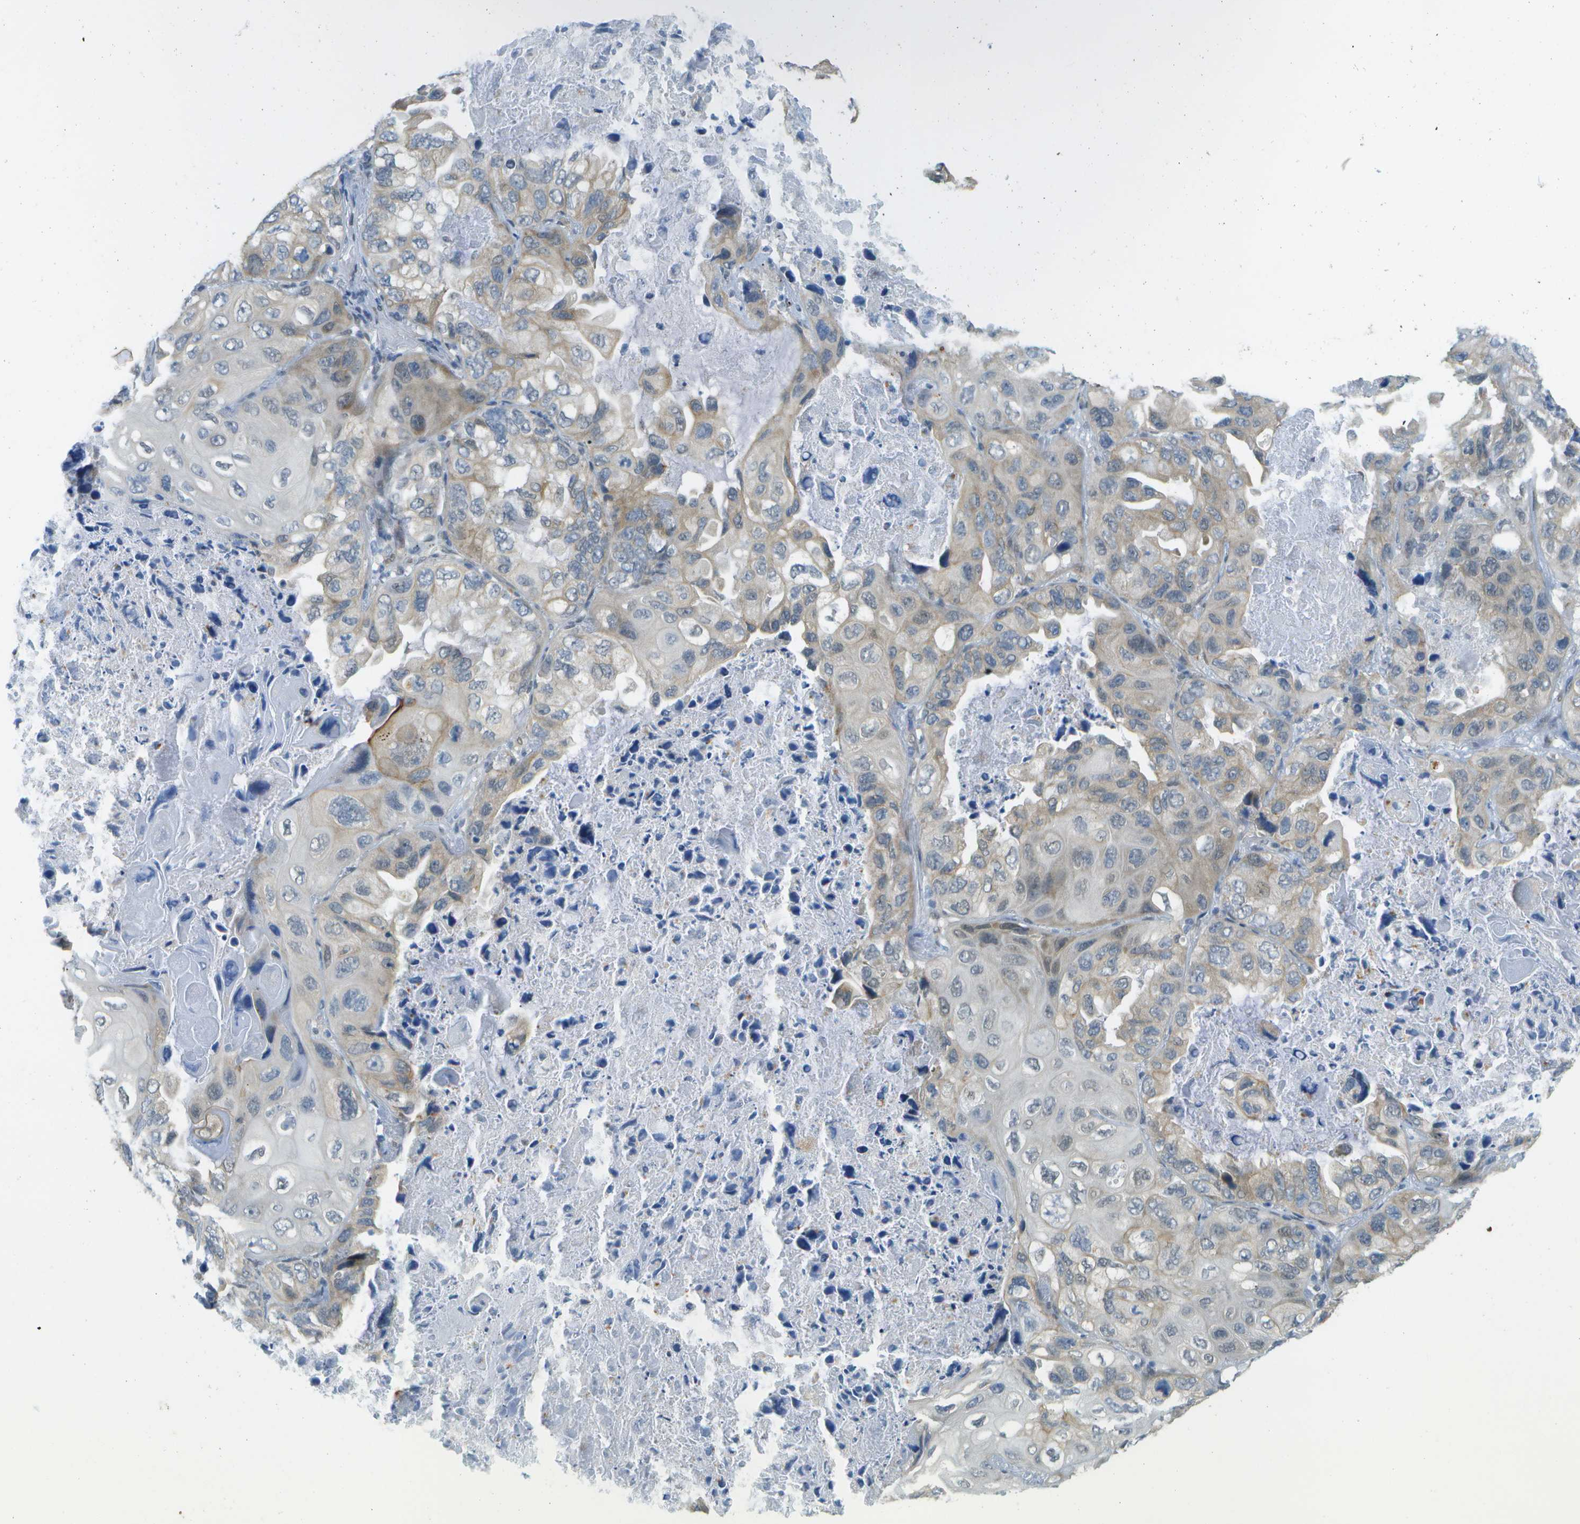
{"staining": {"intensity": "weak", "quantity": "<25%", "location": "cytoplasmic/membranous"}, "tissue": "lung cancer", "cell_type": "Tumor cells", "image_type": "cancer", "snomed": [{"axis": "morphology", "description": "Squamous cell carcinoma, NOS"}, {"axis": "topography", "description": "Lung"}], "caption": "IHC image of human lung cancer stained for a protein (brown), which demonstrates no staining in tumor cells. (DAB (3,3'-diaminobenzidine) immunohistochemistry, high magnification).", "gene": "ARID1B", "patient": {"sex": "female", "age": 73}}